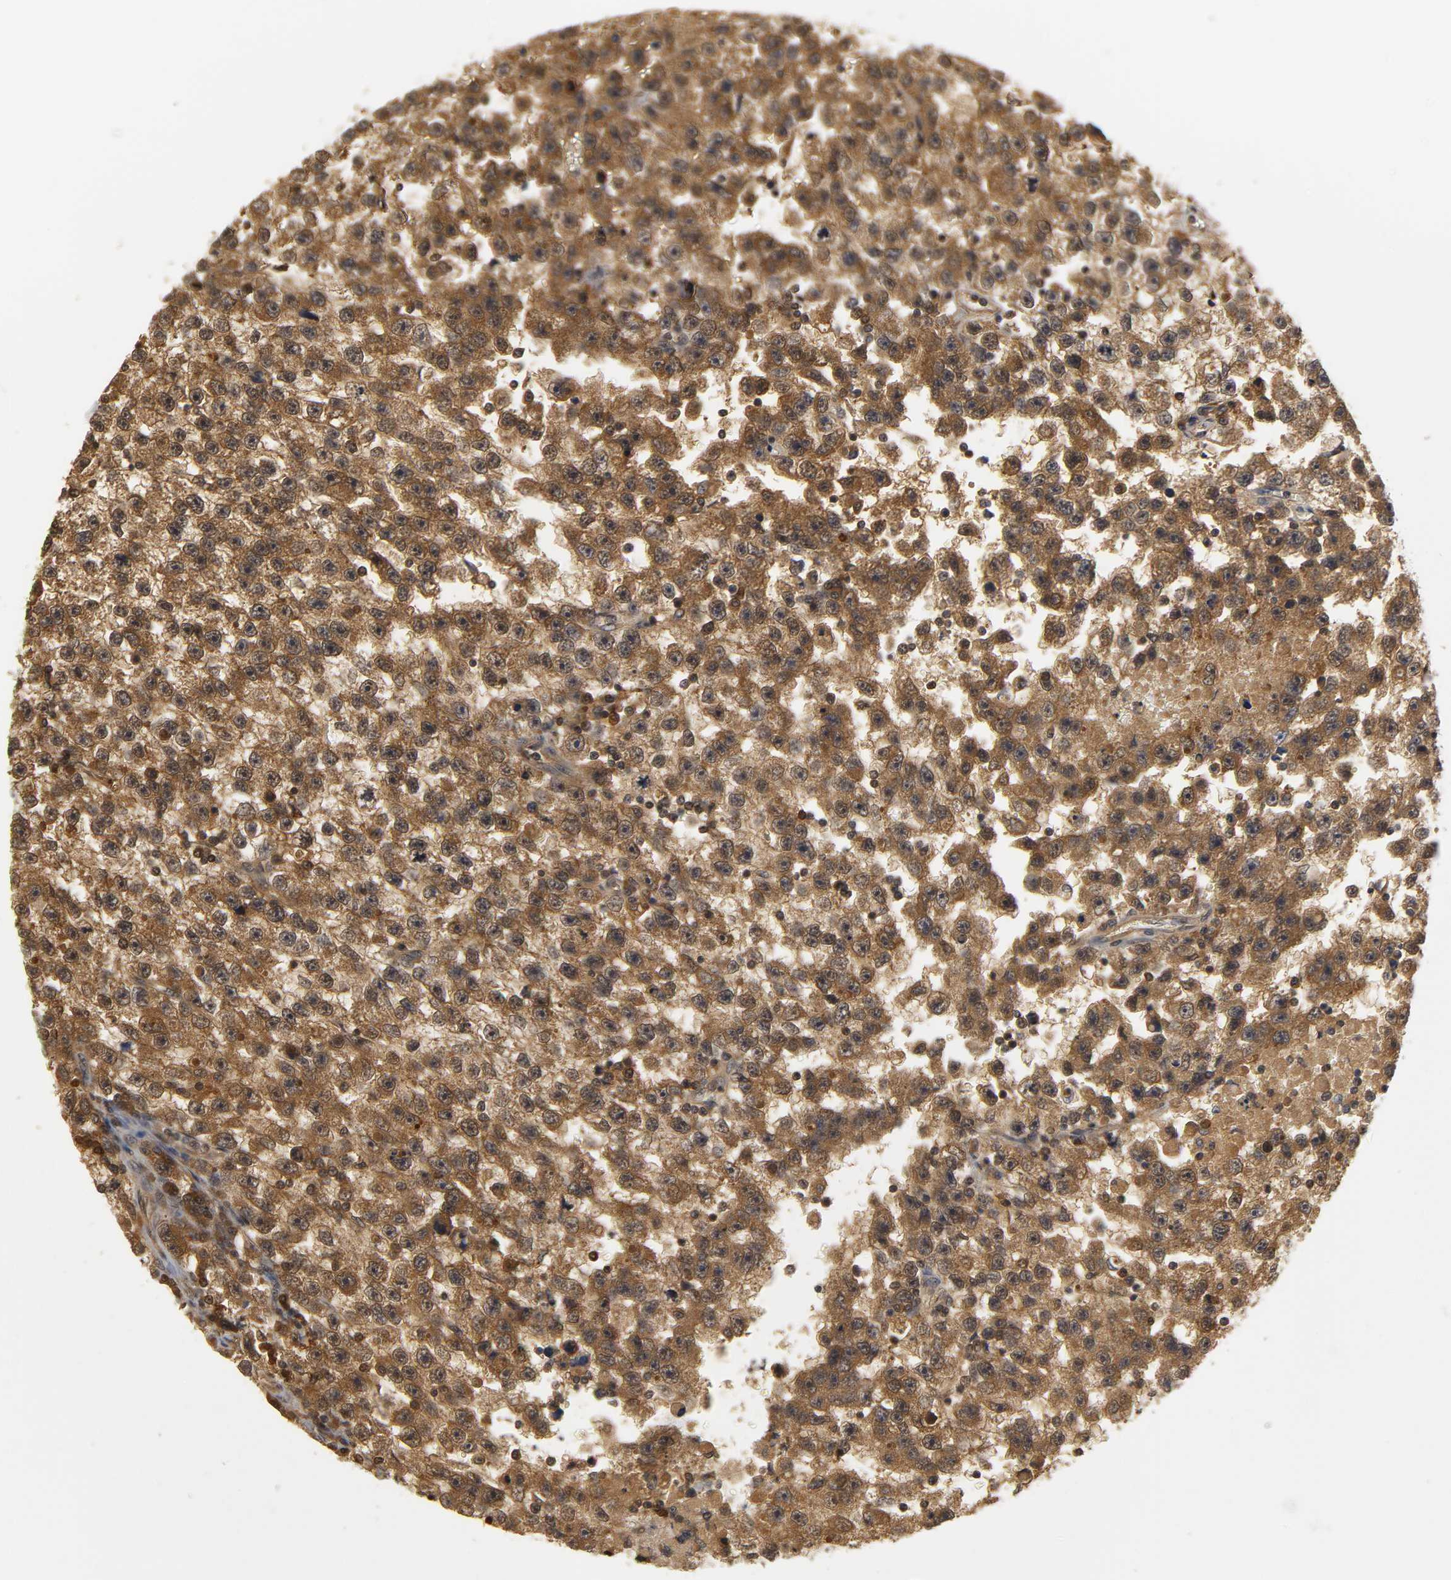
{"staining": {"intensity": "moderate", "quantity": ">75%", "location": "cytoplasmic/membranous"}, "tissue": "testis cancer", "cell_type": "Tumor cells", "image_type": "cancer", "snomed": [{"axis": "morphology", "description": "Seminoma, NOS"}, {"axis": "topography", "description": "Testis"}], "caption": "Immunohistochemistry staining of seminoma (testis), which reveals medium levels of moderate cytoplasmic/membranous staining in approximately >75% of tumor cells indicating moderate cytoplasmic/membranous protein positivity. The staining was performed using DAB (3,3'-diaminobenzidine) (brown) for protein detection and nuclei were counterstained in hematoxylin (blue).", "gene": "PARK7", "patient": {"sex": "male", "age": 33}}